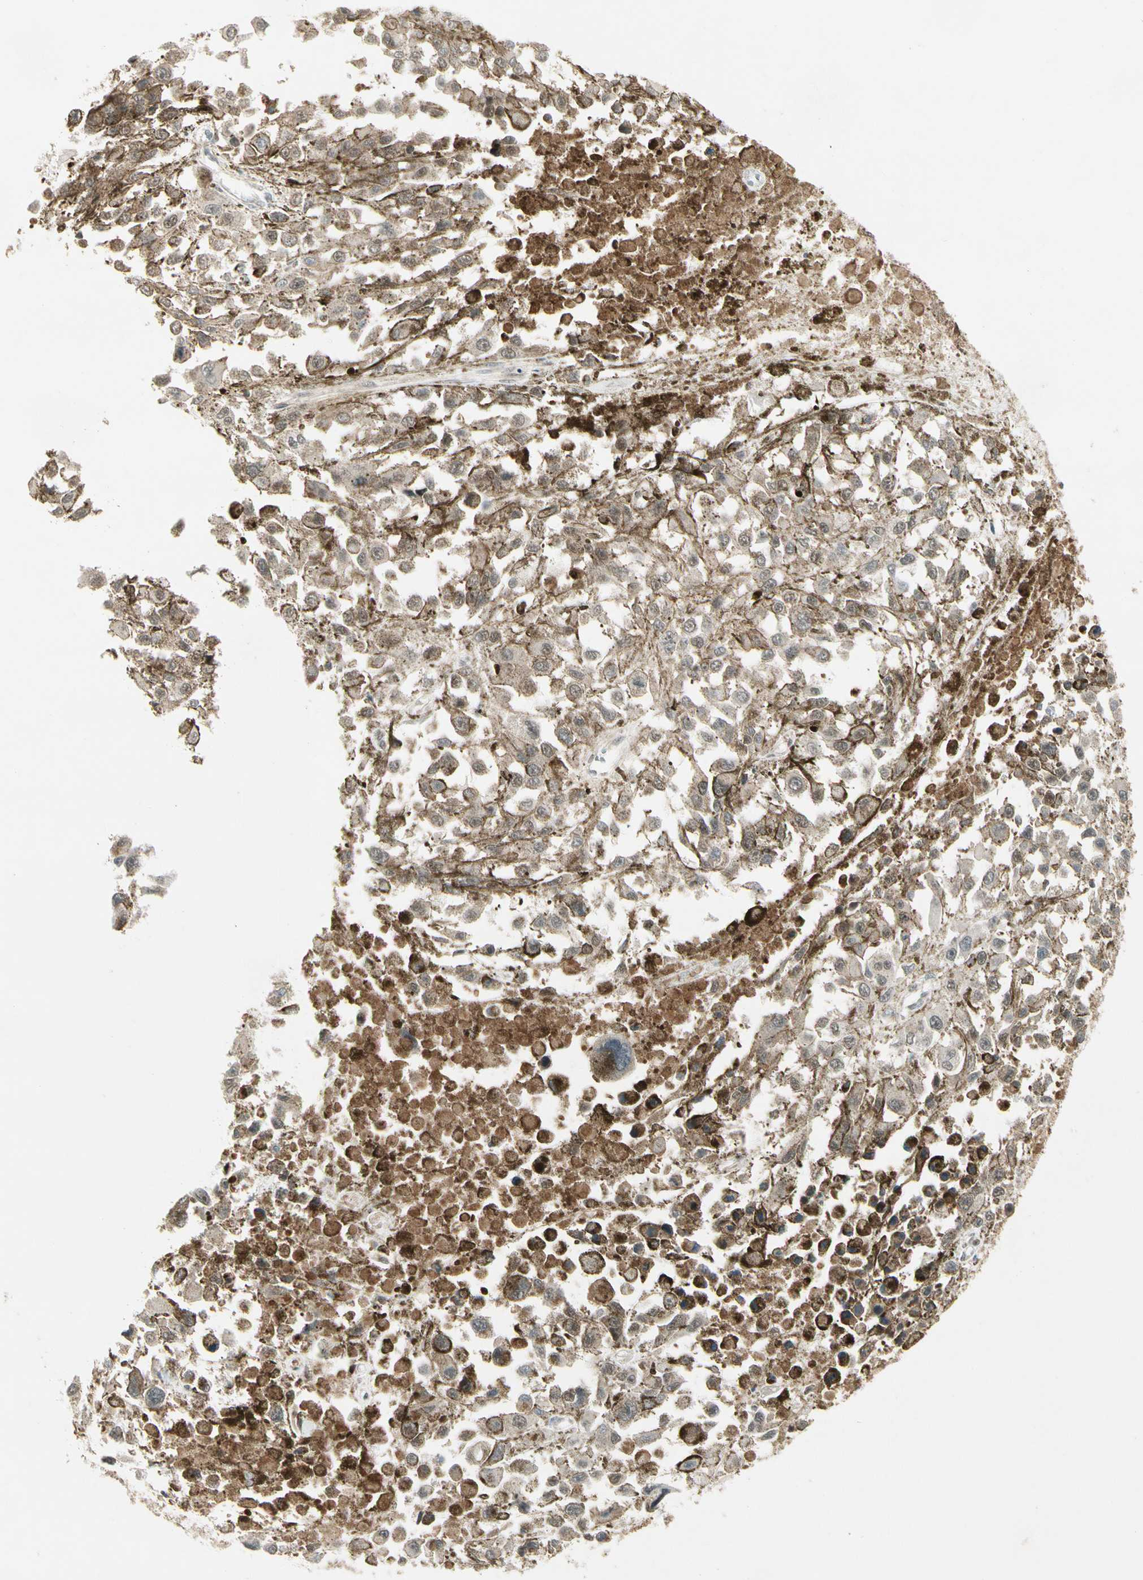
{"staining": {"intensity": "weak", "quantity": ">75%", "location": "cytoplasmic/membranous"}, "tissue": "melanoma", "cell_type": "Tumor cells", "image_type": "cancer", "snomed": [{"axis": "morphology", "description": "Malignant melanoma, Metastatic site"}, {"axis": "topography", "description": "Lymph node"}], "caption": "The micrograph reveals a brown stain indicating the presence of a protein in the cytoplasmic/membranous of tumor cells in malignant melanoma (metastatic site).", "gene": "SMN2", "patient": {"sex": "male", "age": 59}}